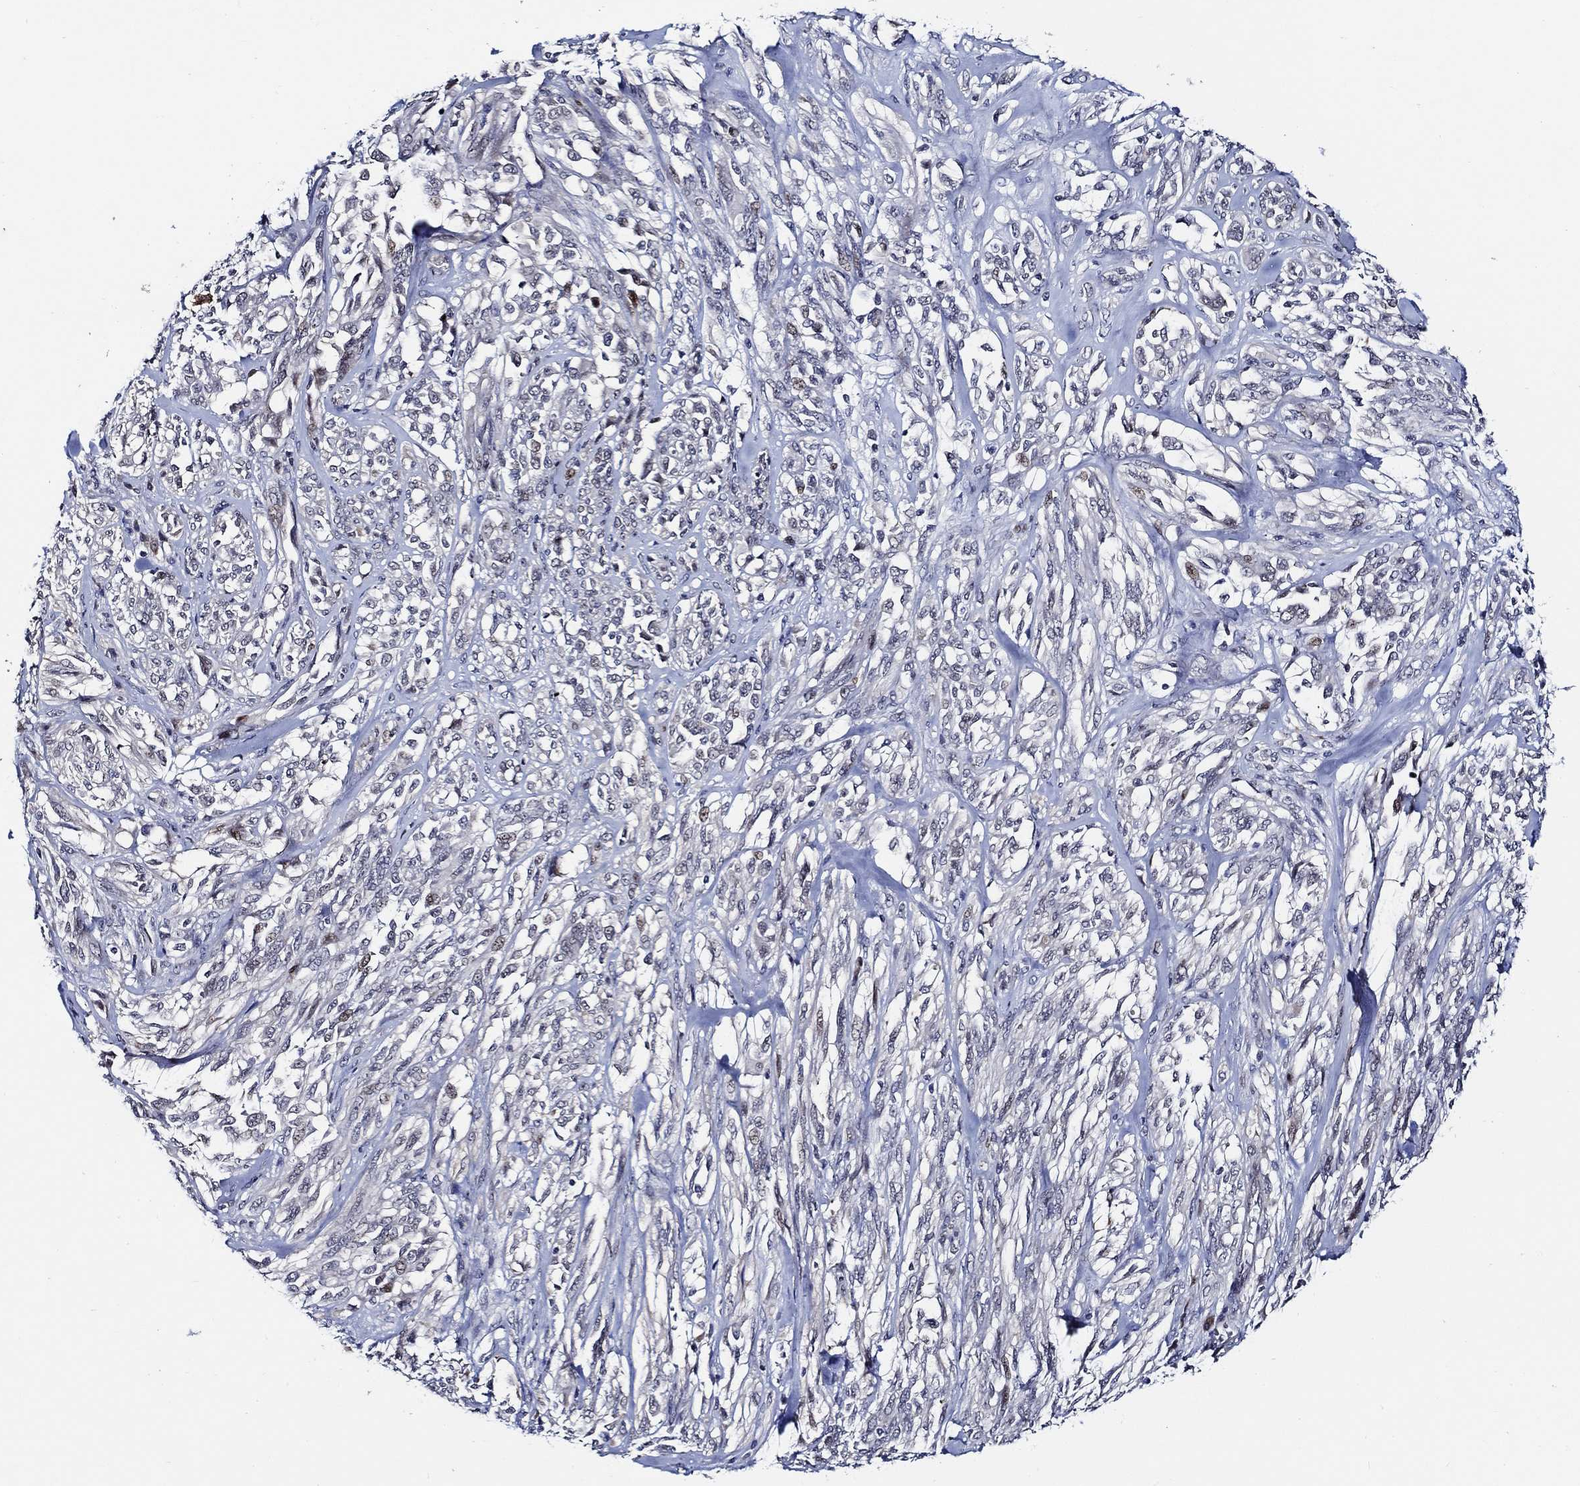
{"staining": {"intensity": "negative", "quantity": "none", "location": "none"}, "tissue": "melanoma", "cell_type": "Tumor cells", "image_type": "cancer", "snomed": [{"axis": "morphology", "description": "Malignant melanoma, NOS"}, {"axis": "topography", "description": "Skin"}], "caption": "Immunohistochemistry of human melanoma shows no expression in tumor cells.", "gene": "C8orf48", "patient": {"sex": "female", "age": 91}}